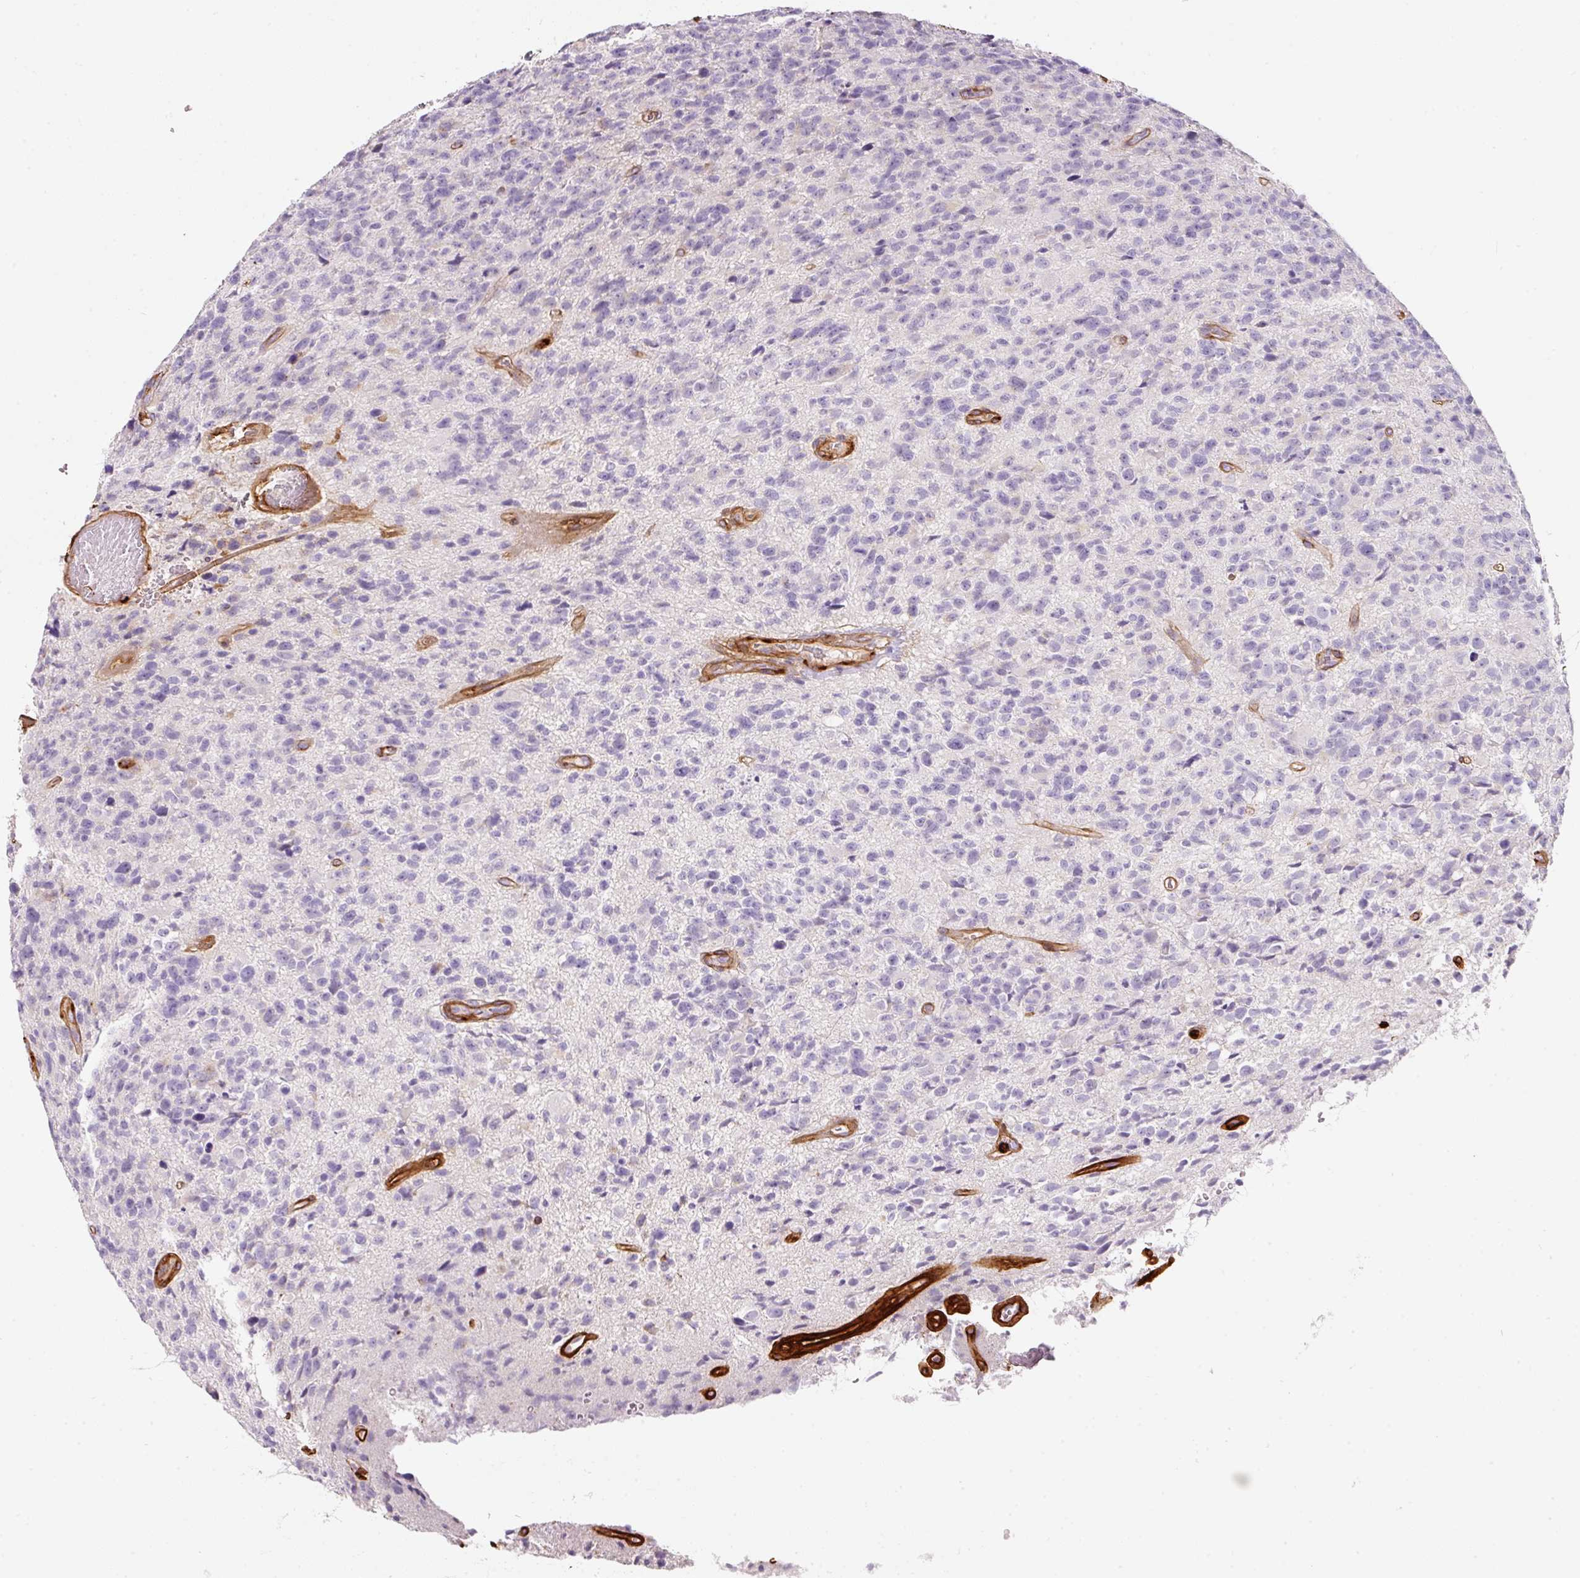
{"staining": {"intensity": "negative", "quantity": "none", "location": "none"}, "tissue": "glioma", "cell_type": "Tumor cells", "image_type": "cancer", "snomed": [{"axis": "morphology", "description": "Glioma, malignant, High grade"}, {"axis": "topography", "description": "Brain"}], "caption": "High magnification brightfield microscopy of malignant glioma (high-grade) stained with DAB (brown) and counterstained with hematoxylin (blue): tumor cells show no significant expression. (DAB (3,3'-diaminobenzidine) immunohistochemistry with hematoxylin counter stain).", "gene": "LOXL4", "patient": {"sex": "male", "age": 76}}